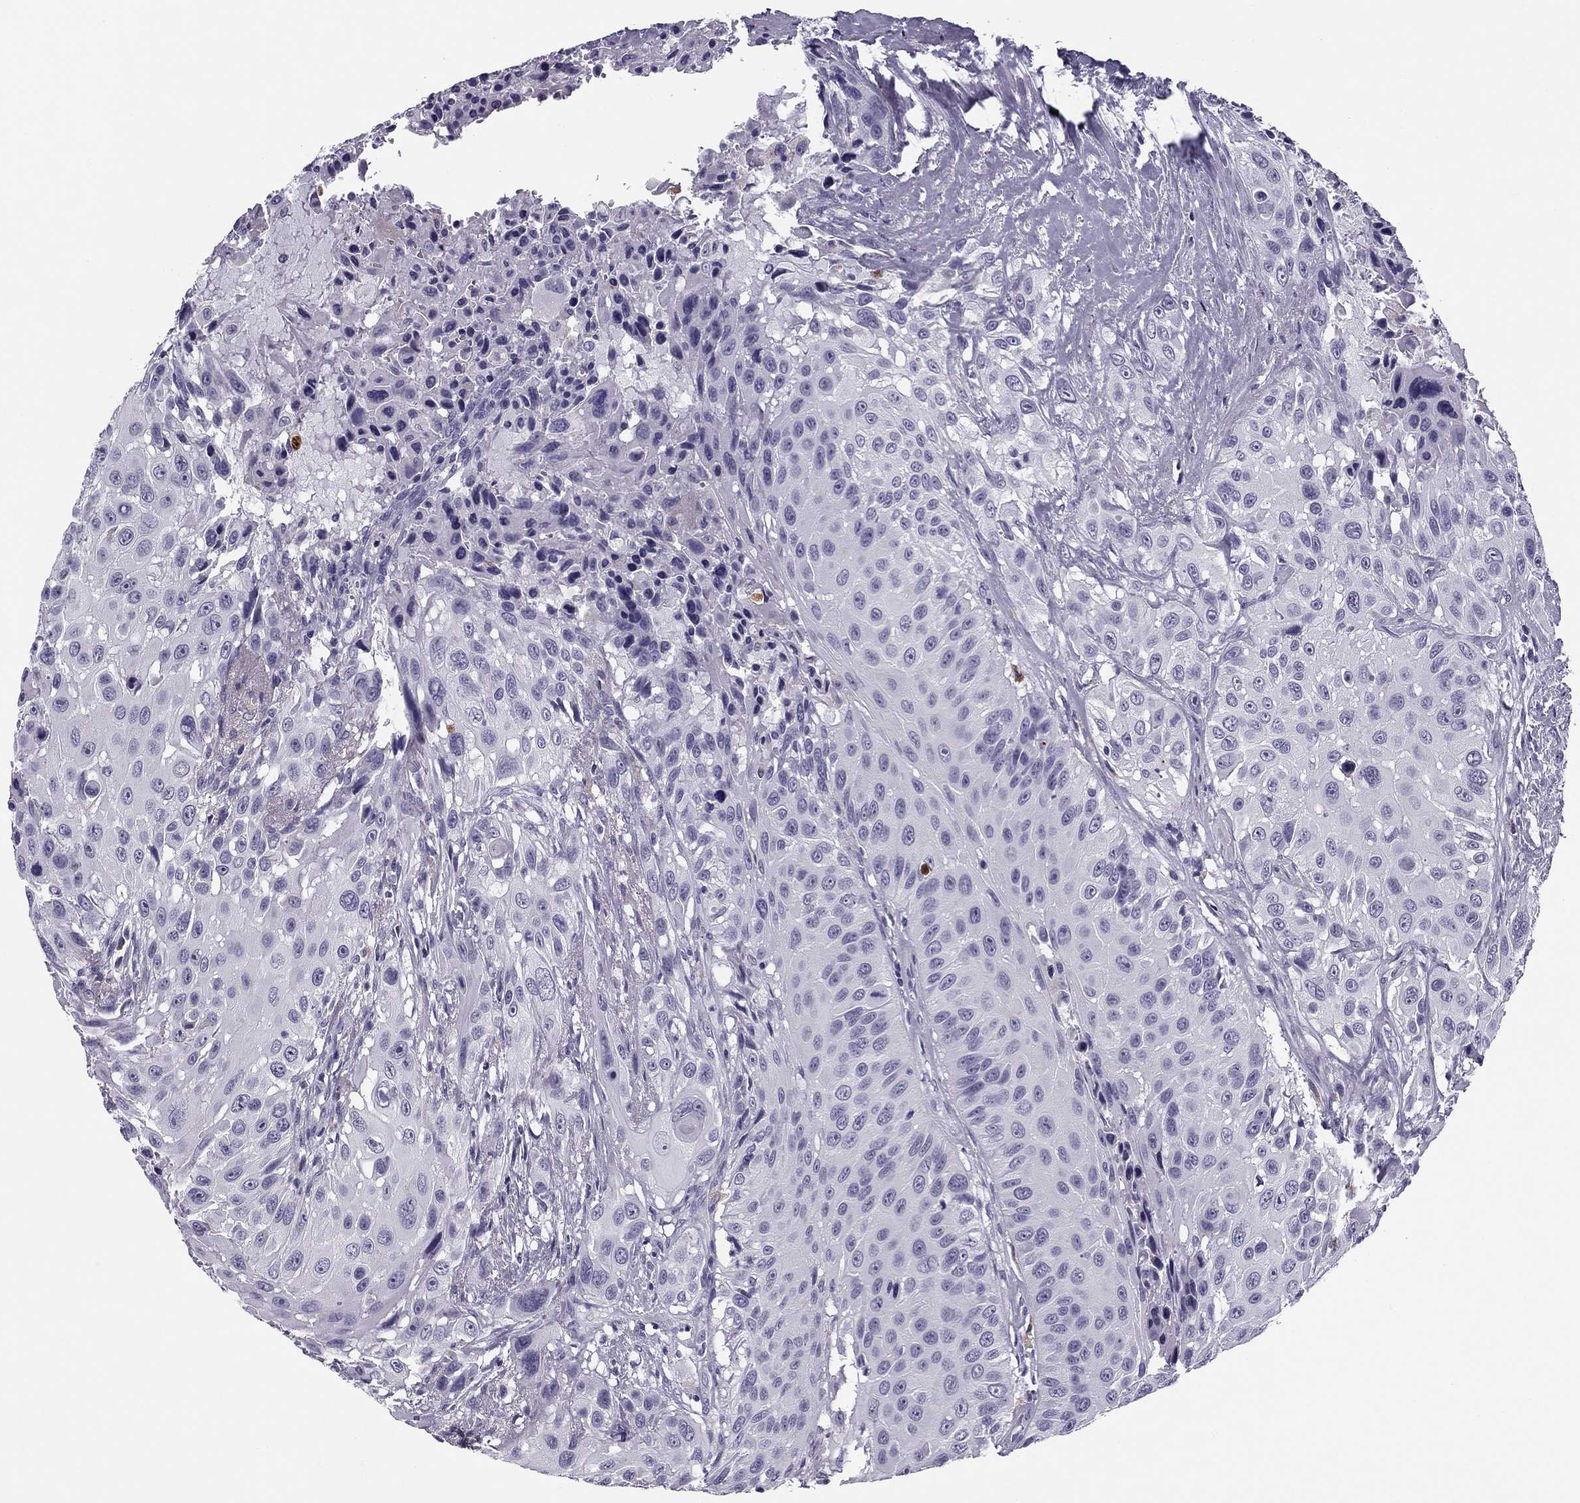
{"staining": {"intensity": "negative", "quantity": "none", "location": "none"}, "tissue": "urothelial cancer", "cell_type": "Tumor cells", "image_type": "cancer", "snomed": [{"axis": "morphology", "description": "Urothelial carcinoma, NOS"}, {"axis": "topography", "description": "Urinary bladder"}], "caption": "A high-resolution histopathology image shows IHC staining of urothelial cancer, which exhibits no significant staining in tumor cells.", "gene": "MC5R", "patient": {"sex": "male", "age": 55}}